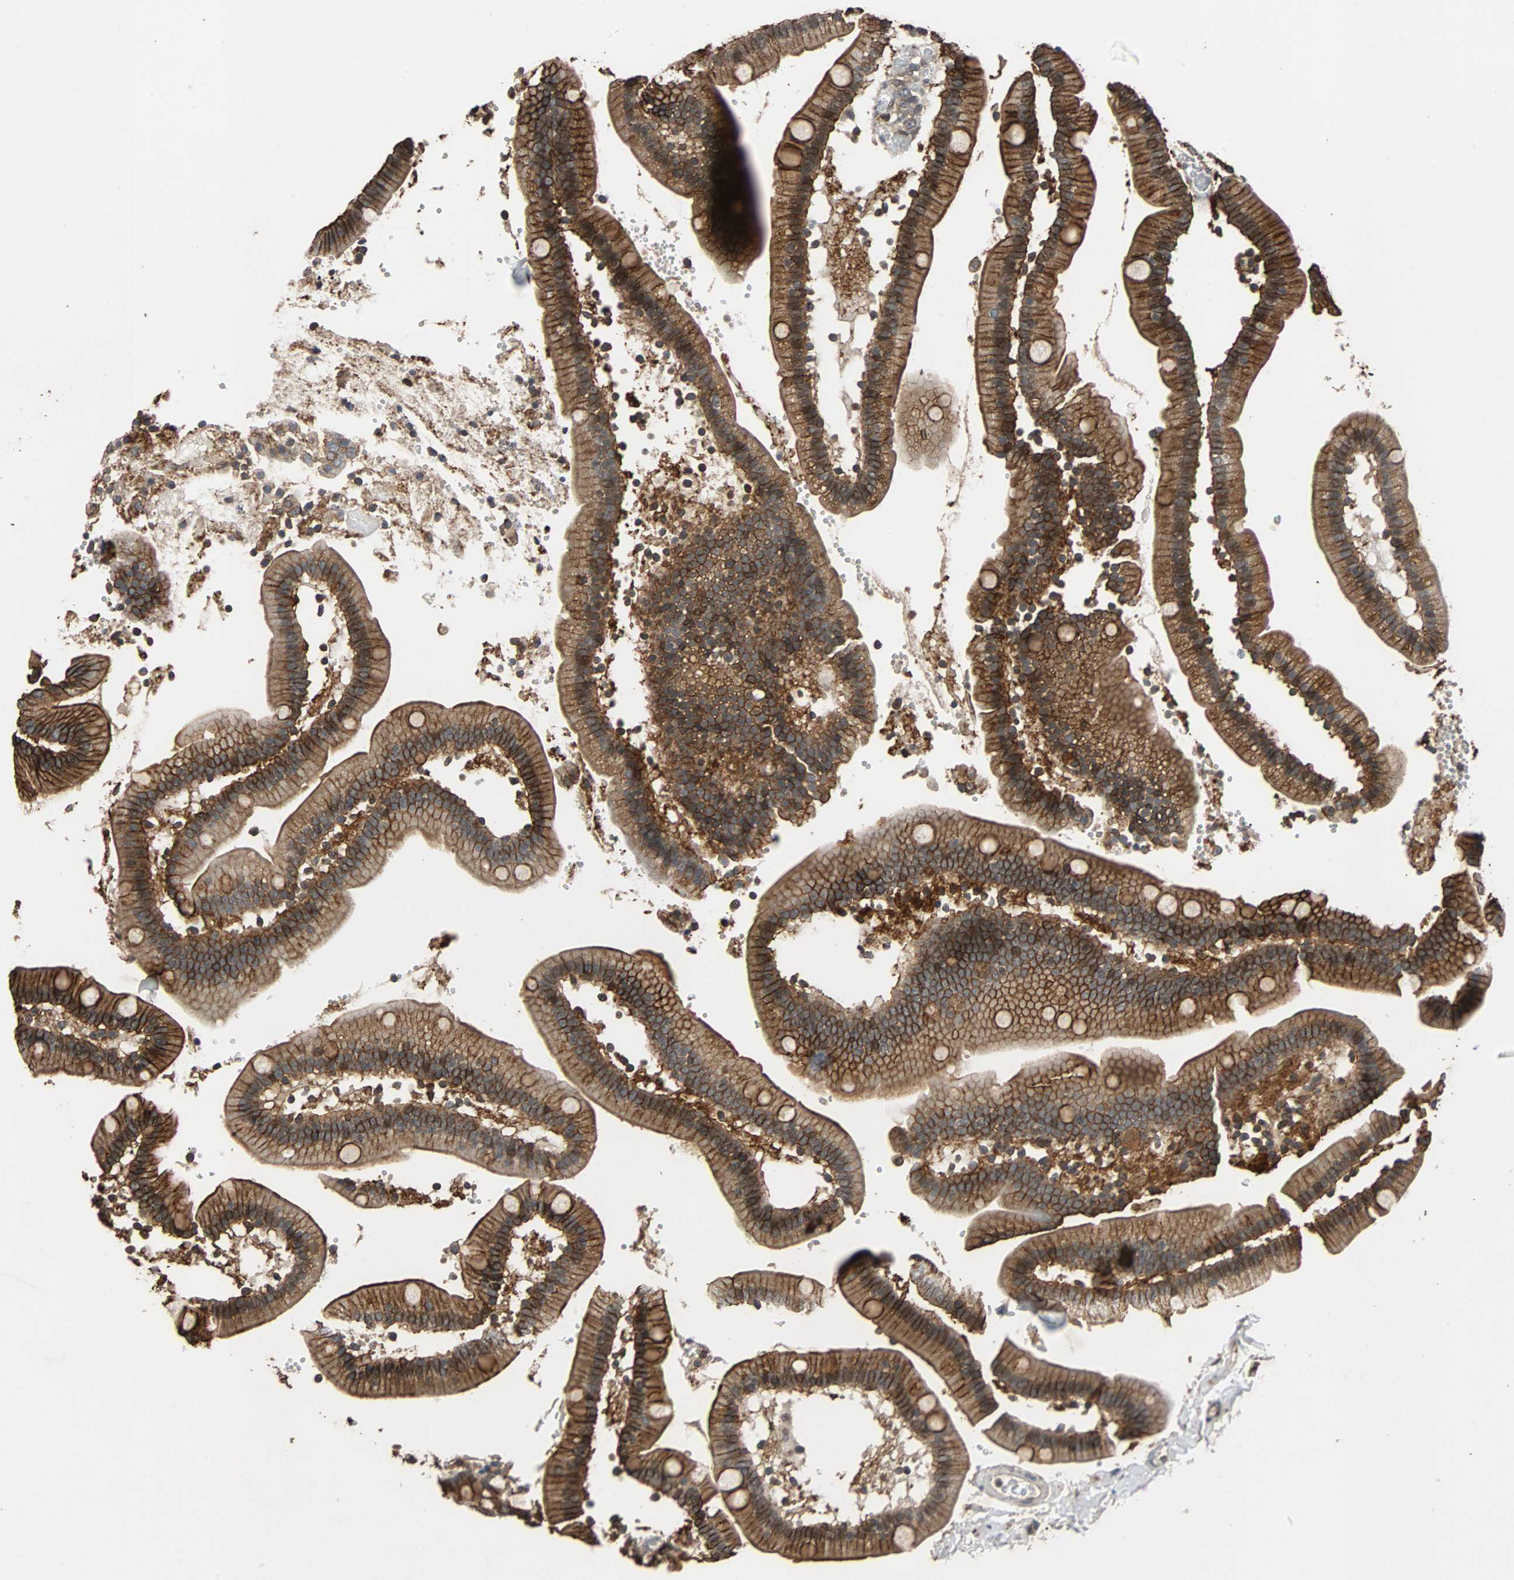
{"staining": {"intensity": "strong", "quantity": ">75%", "location": "cytoplasmic/membranous"}, "tissue": "duodenum", "cell_type": "Glandular cells", "image_type": "normal", "snomed": [{"axis": "morphology", "description": "Normal tissue, NOS"}, {"axis": "topography", "description": "Duodenum"}], "caption": "Strong cytoplasmic/membranous staining for a protein is appreciated in about >75% of glandular cells of unremarkable duodenum using immunohistochemistry.", "gene": "NDRG1", "patient": {"sex": "male", "age": 66}}